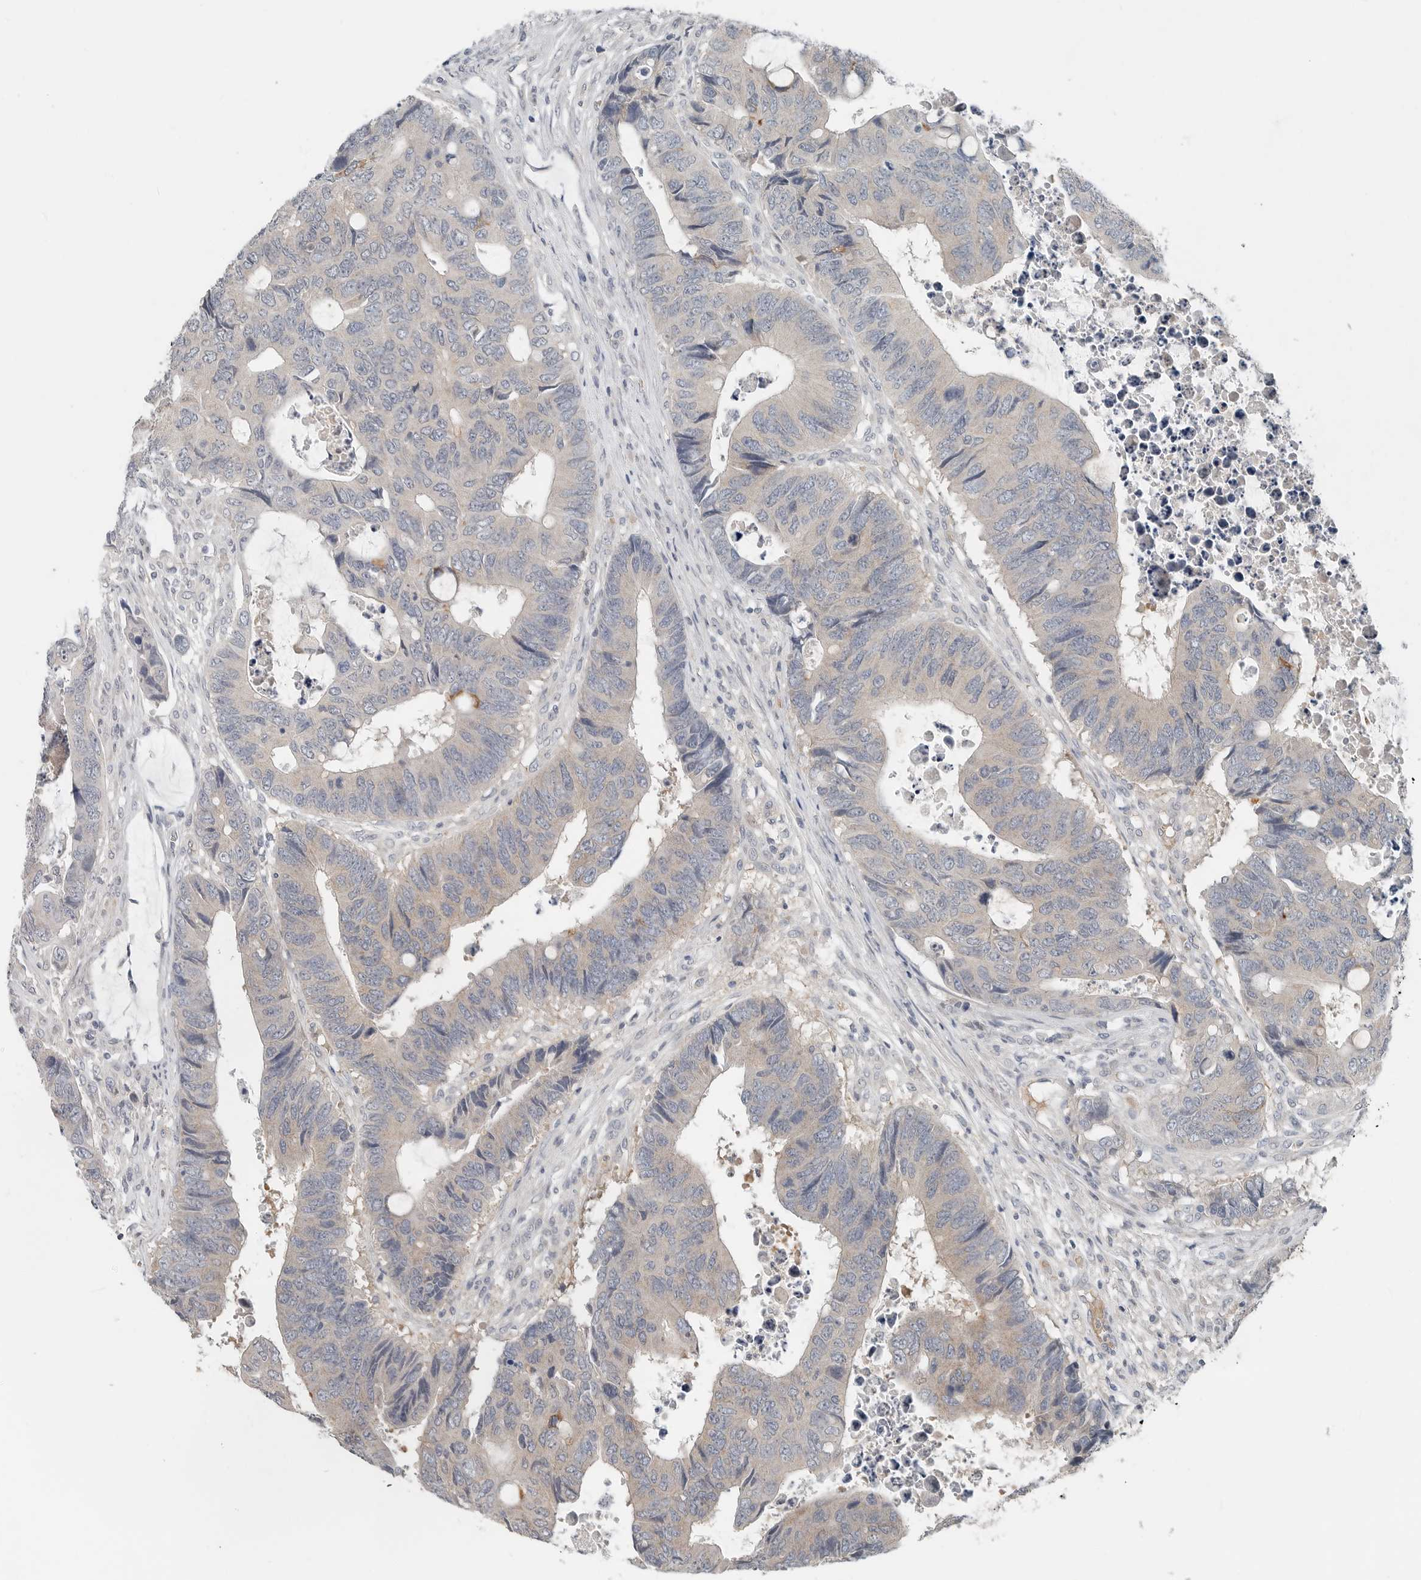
{"staining": {"intensity": "weak", "quantity": "<25%", "location": "cytoplasmic/membranous"}, "tissue": "colorectal cancer", "cell_type": "Tumor cells", "image_type": "cancer", "snomed": [{"axis": "morphology", "description": "Adenocarcinoma, NOS"}, {"axis": "topography", "description": "Rectum"}], "caption": "Tumor cells show no significant positivity in colorectal cancer (adenocarcinoma).", "gene": "FCRLB", "patient": {"sex": "male", "age": 84}}